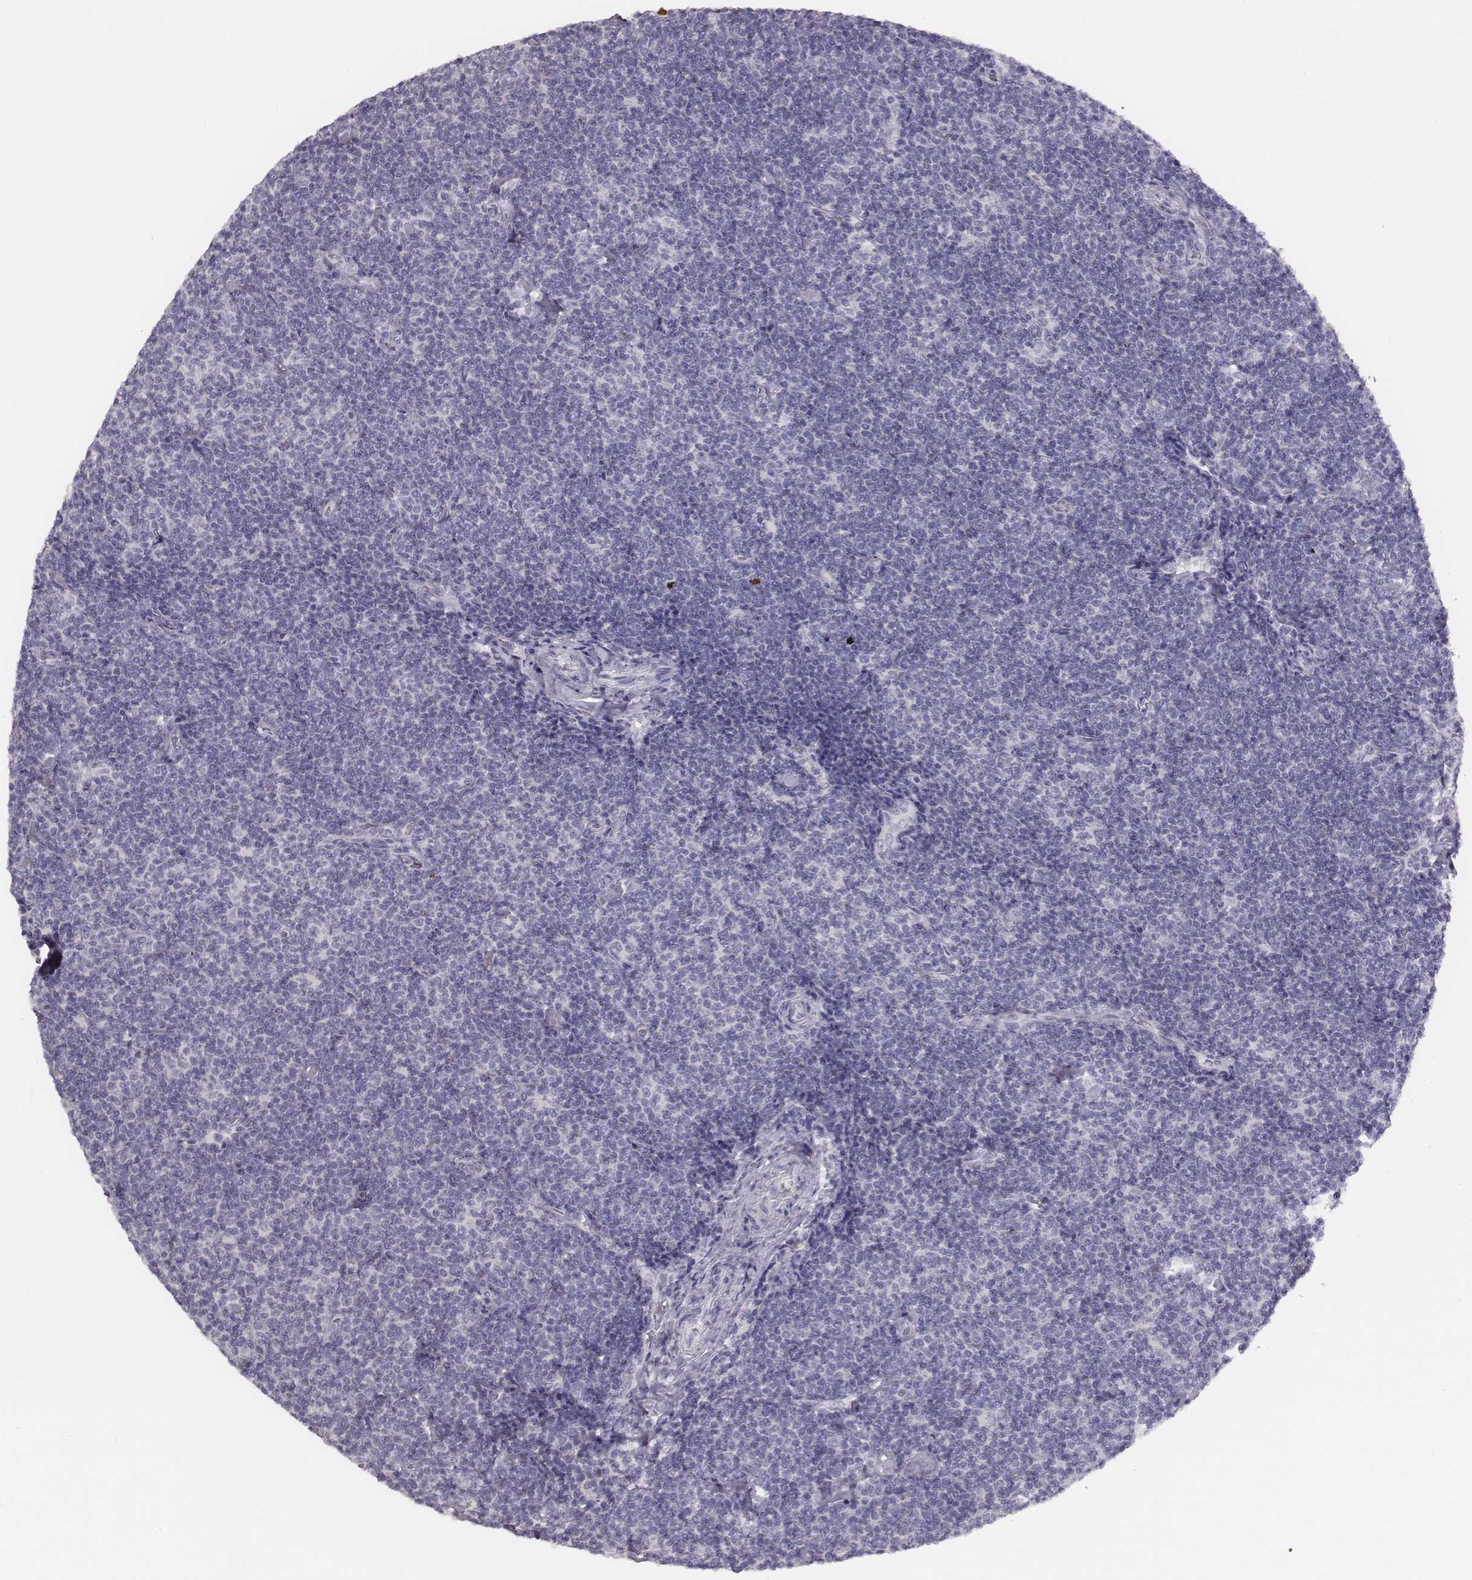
{"staining": {"intensity": "negative", "quantity": "none", "location": "none"}, "tissue": "lymphoma", "cell_type": "Tumor cells", "image_type": "cancer", "snomed": [{"axis": "morphology", "description": "Malignant lymphoma, non-Hodgkin's type, Low grade"}, {"axis": "topography", "description": "Lymph node"}], "caption": "Histopathology image shows no significant protein staining in tumor cells of malignant lymphoma, non-Hodgkin's type (low-grade). (DAB IHC, high magnification).", "gene": "MYH6", "patient": {"sex": "male", "age": 81}}